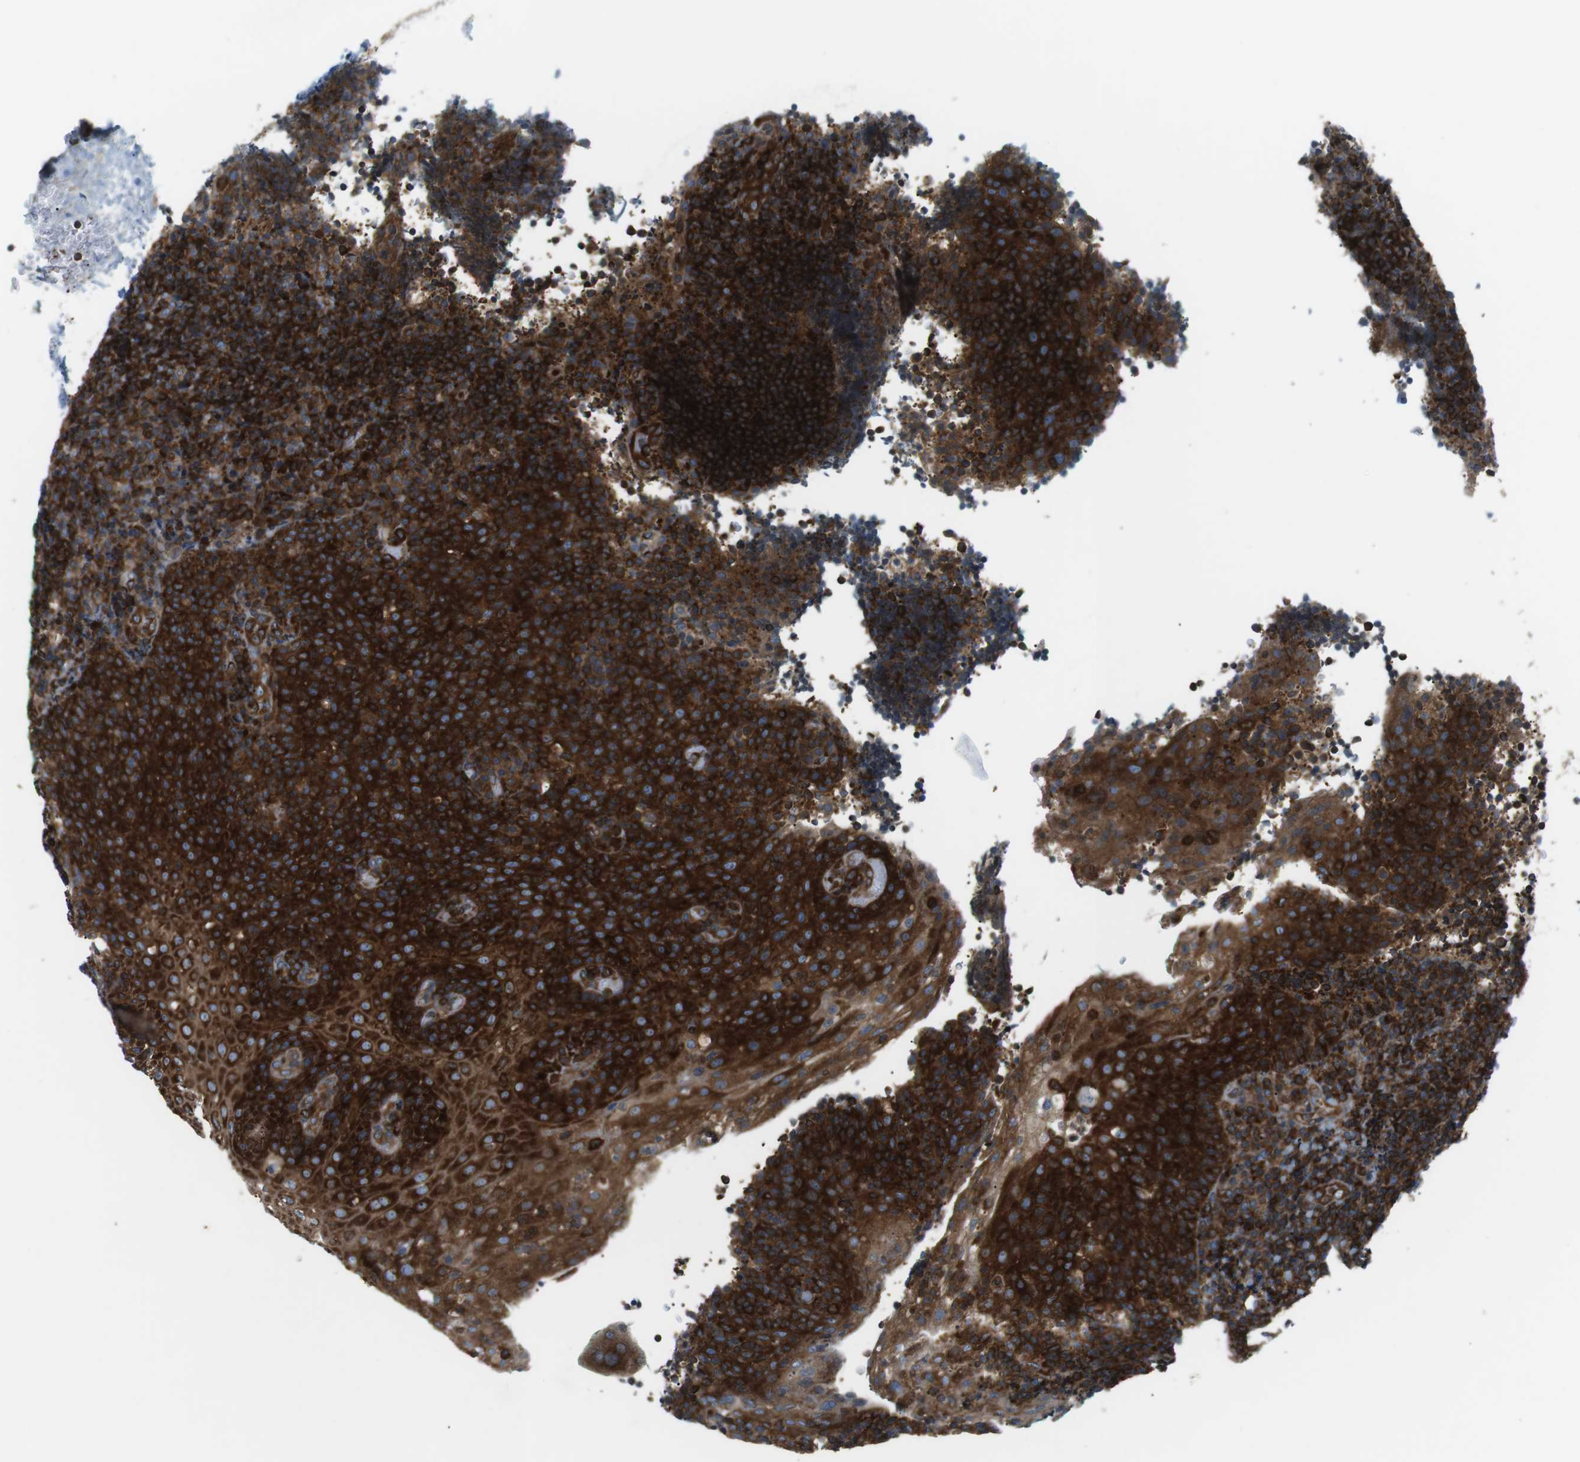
{"staining": {"intensity": "strong", "quantity": ">75%", "location": "cytoplasmic/membranous"}, "tissue": "lymphoma", "cell_type": "Tumor cells", "image_type": "cancer", "snomed": [{"axis": "morphology", "description": "Malignant lymphoma, non-Hodgkin's type, High grade"}, {"axis": "topography", "description": "Tonsil"}], "caption": "Brown immunohistochemical staining in human lymphoma demonstrates strong cytoplasmic/membranous positivity in approximately >75% of tumor cells.", "gene": "FLII", "patient": {"sex": "female", "age": 36}}